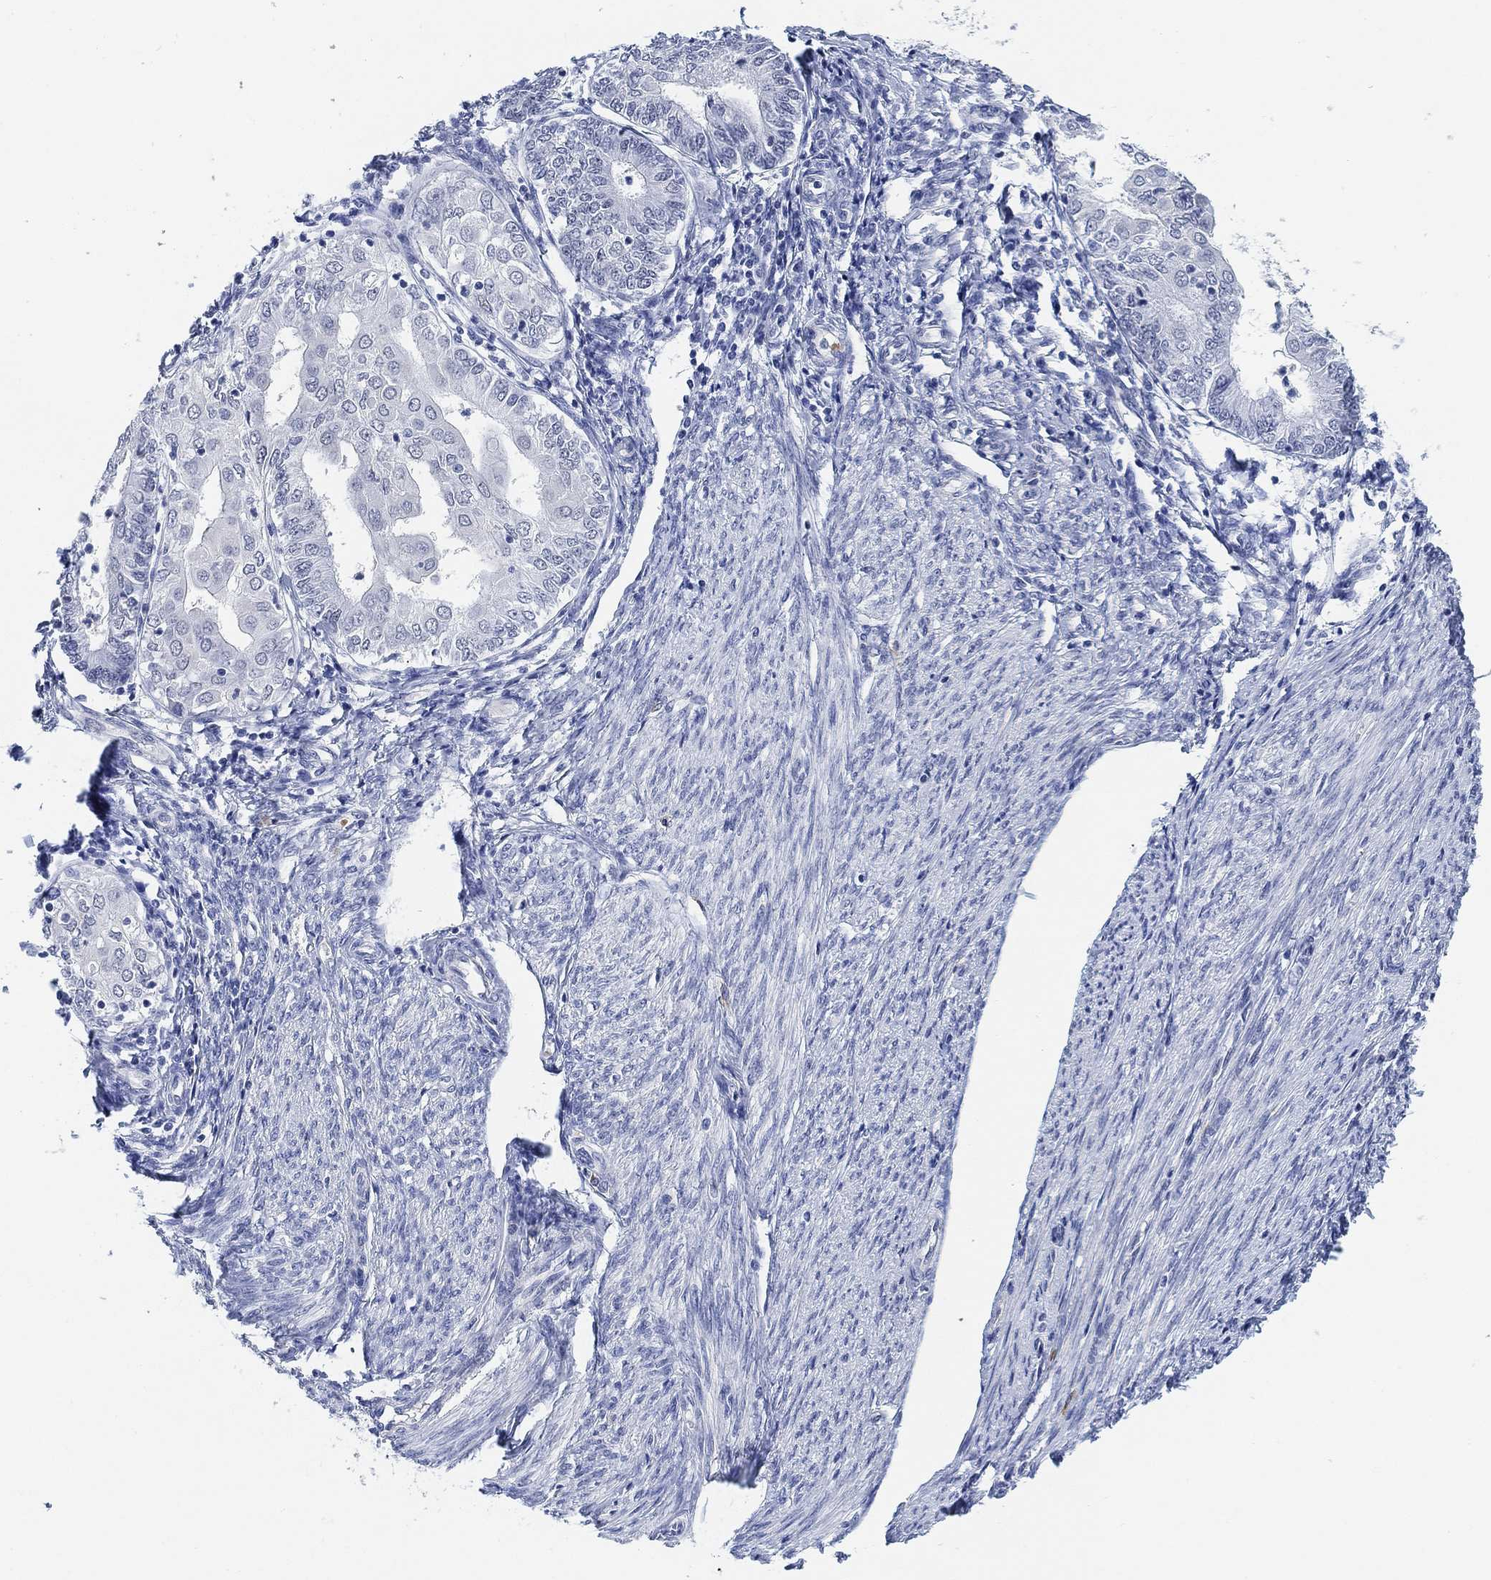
{"staining": {"intensity": "negative", "quantity": "none", "location": "none"}, "tissue": "endometrial cancer", "cell_type": "Tumor cells", "image_type": "cancer", "snomed": [{"axis": "morphology", "description": "Adenocarcinoma, NOS"}, {"axis": "topography", "description": "Endometrium"}], "caption": "Image shows no significant protein expression in tumor cells of endometrial adenocarcinoma.", "gene": "PAX6", "patient": {"sex": "female", "age": 68}}